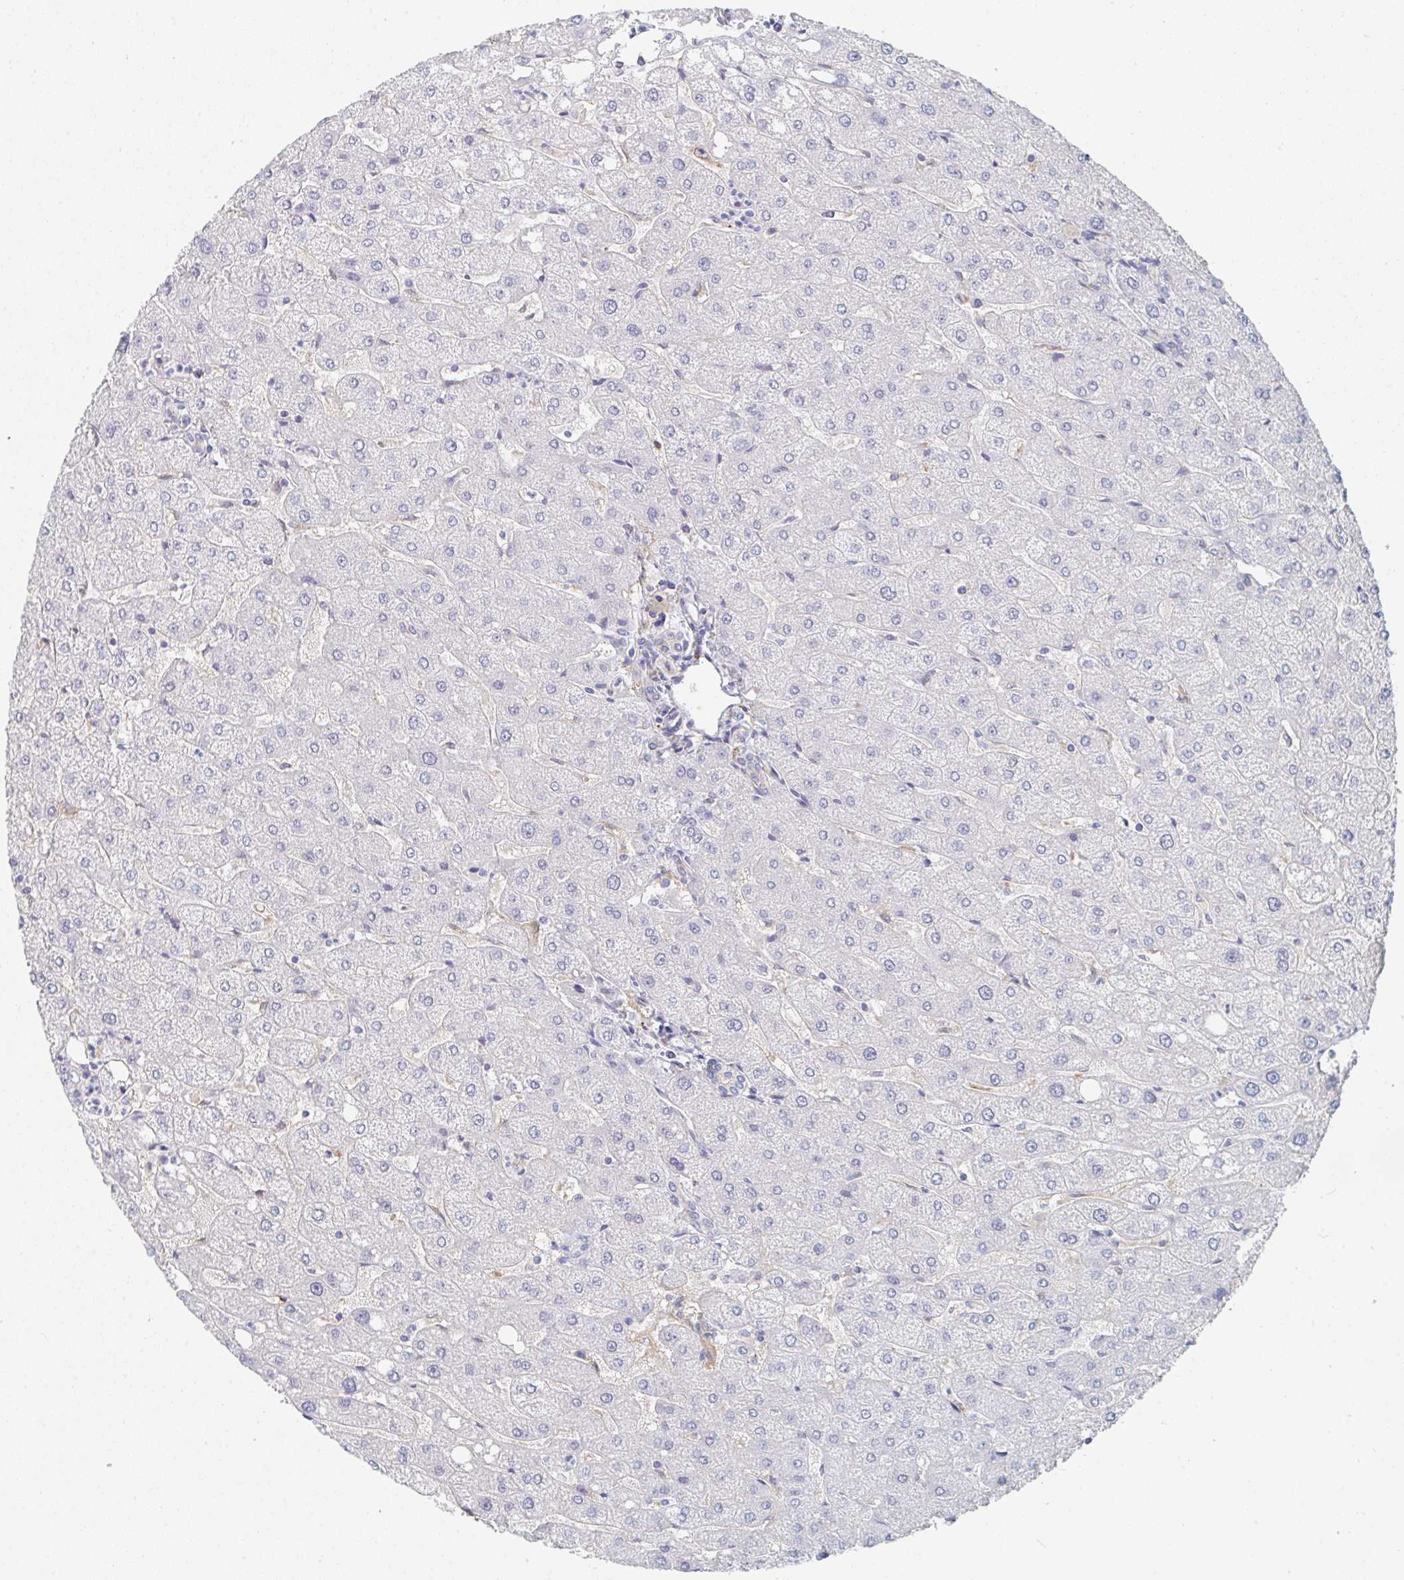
{"staining": {"intensity": "negative", "quantity": "none", "location": "none"}, "tissue": "liver", "cell_type": "Cholangiocytes", "image_type": "normal", "snomed": [{"axis": "morphology", "description": "Normal tissue, NOS"}, {"axis": "topography", "description": "Liver"}], "caption": "IHC histopathology image of unremarkable human liver stained for a protein (brown), which shows no positivity in cholangiocytes.", "gene": "DAB2", "patient": {"sex": "male", "age": 67}}